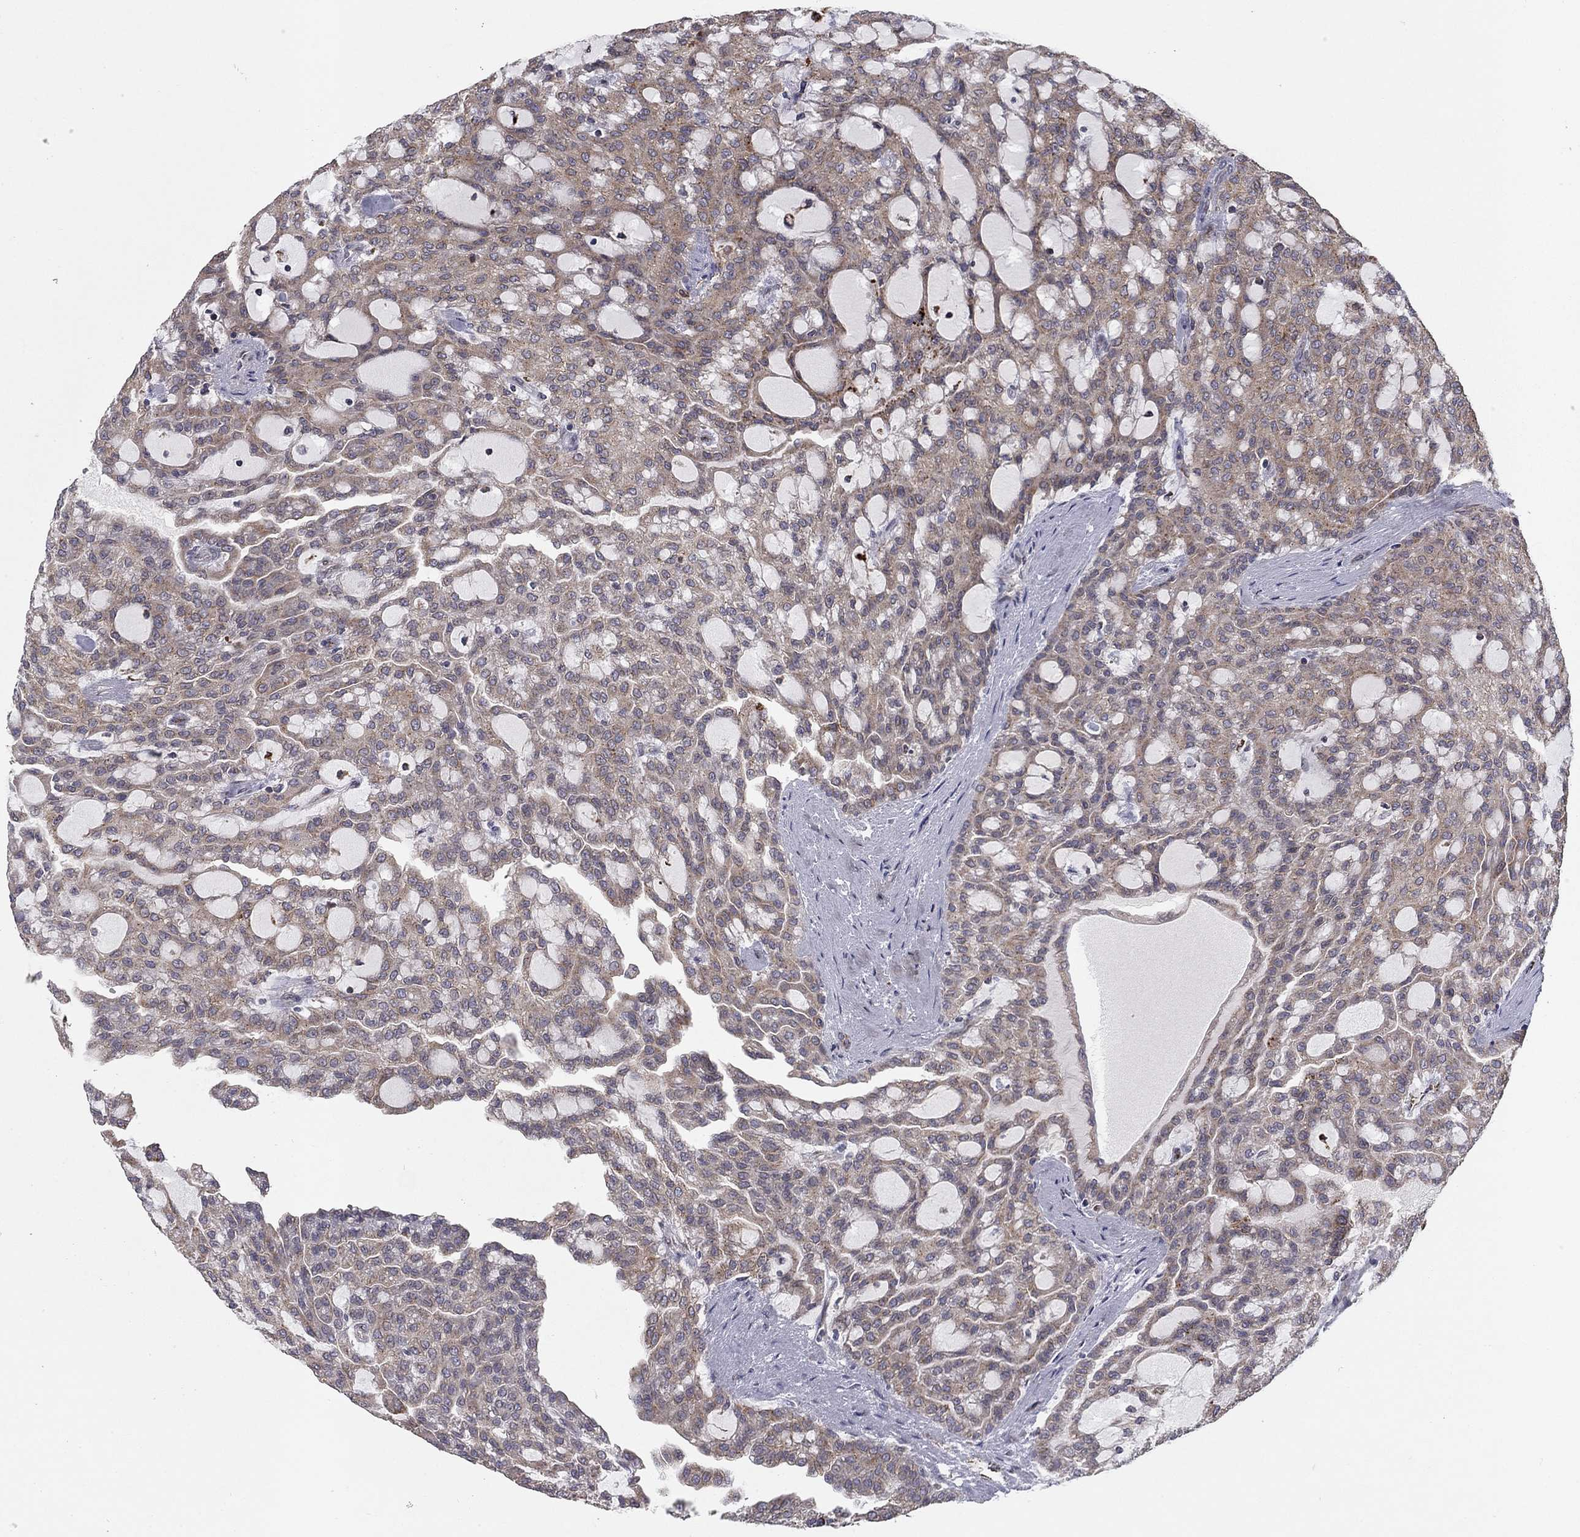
{"staining": {"intensity": "weak", "quantity": "<25%", "location": "cytoplasmic/membranous"}, "tissue": "renal cancer", "cell_type": "Tumor cells", "image_type": "cancer", "snomed": [{"axis": "morphology", "description": "Adenocarcinoma, NOS"}, {"axis": "topography", "description": "Kidney"}], "caption": "Renal cancer (adenocarcinoma) was stained to show a protein in brown. There is no significant staining in tumor cells.", "gene": "YIF1A", "patient": {"sex": "male", "age": 63}}